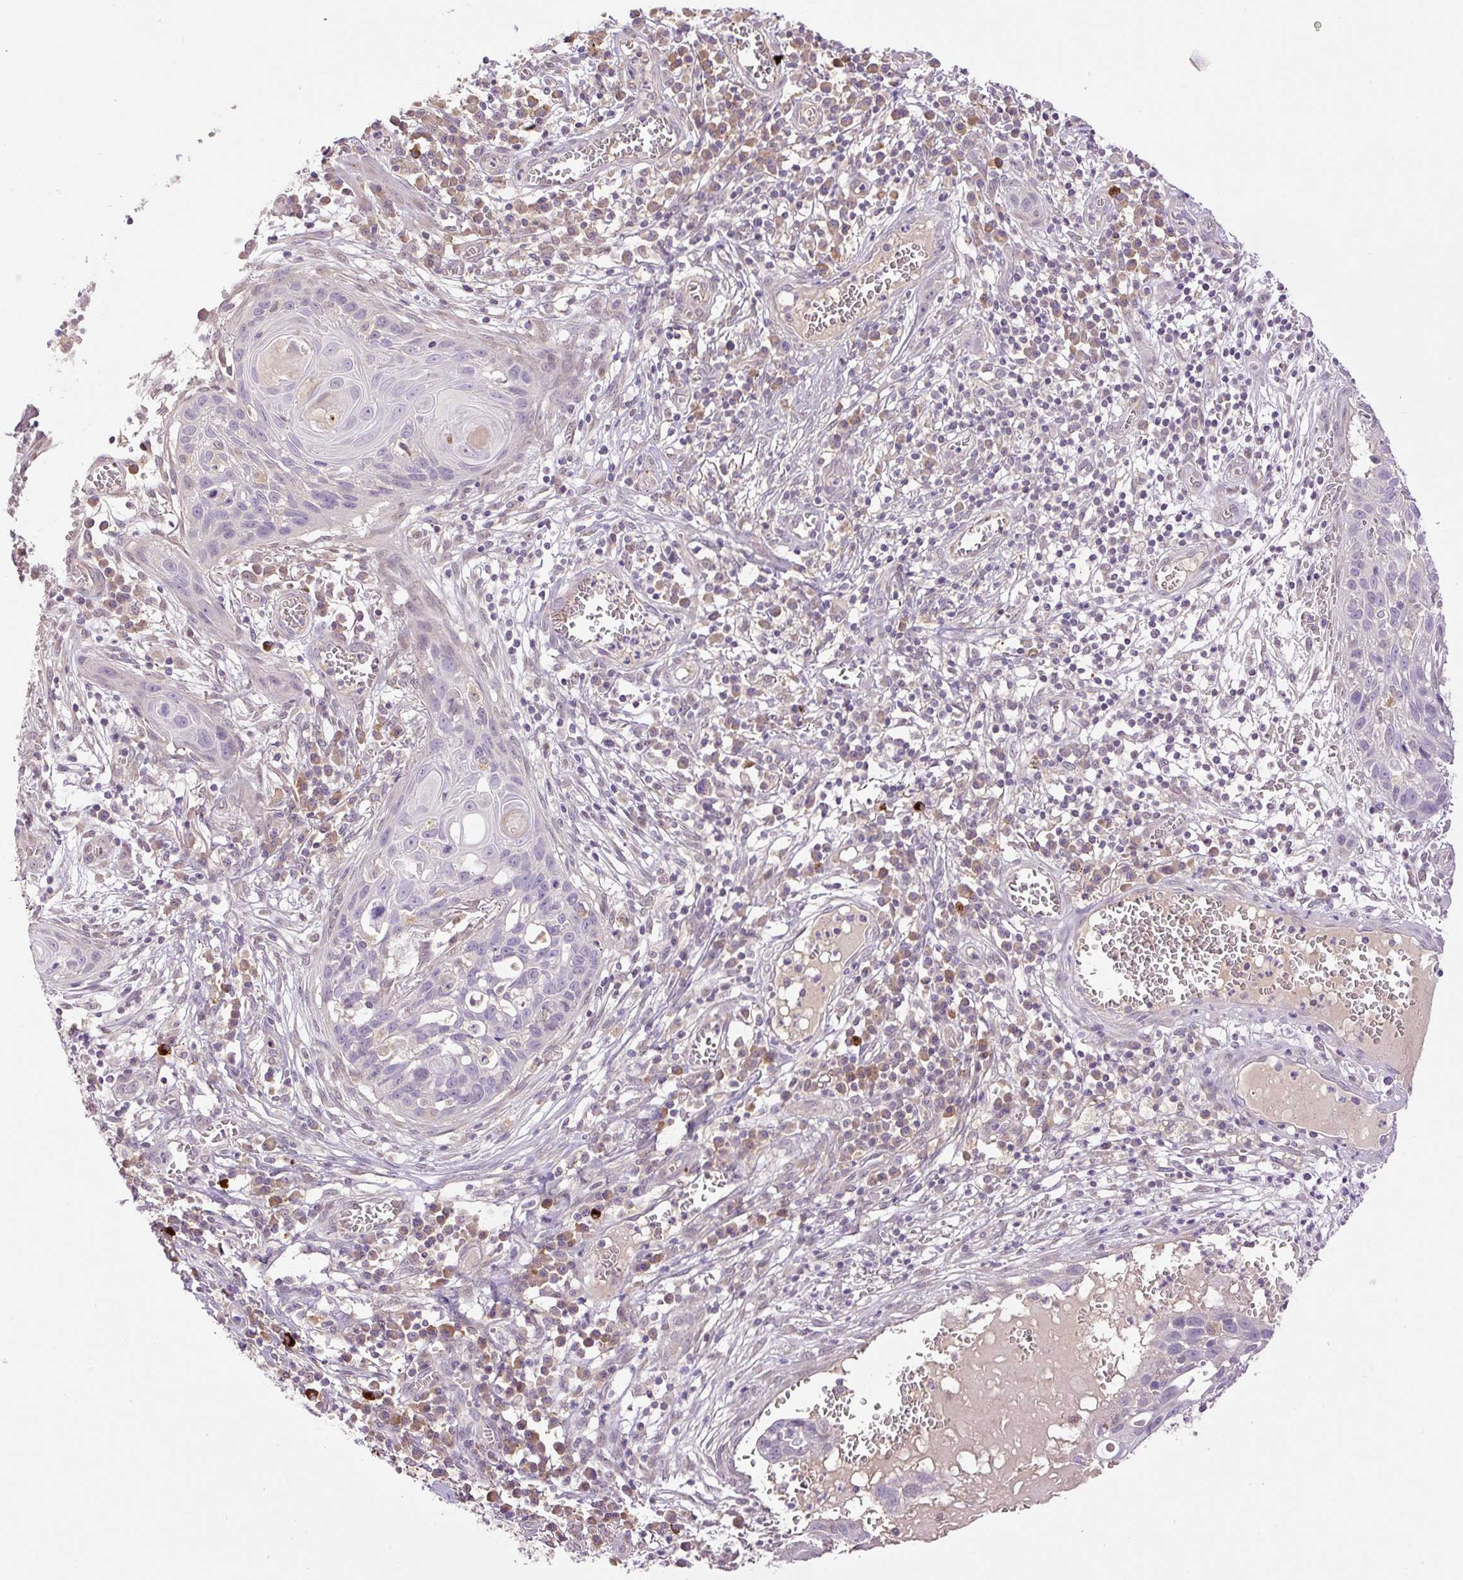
{"staining": {"intensity": "negative", "quantity": "none", "location": "none"}, "tissue": "skin cancer", "cell_type": "Tumor cells", "image_type": "cancer", "snomed": [{"axis": "morphology", "description": "Squamous cell carcinoma, NOS"}, {"axis": "topography", "description": "Skin"}, {"axis": "topography", "description": "Vulva"}], "caption": "The image demonstrates no significant staining in tumor cells of squamous cell carcinoma (skin).", "gene": "HABP4", "patient": {"sex": "female", "age": 83}}